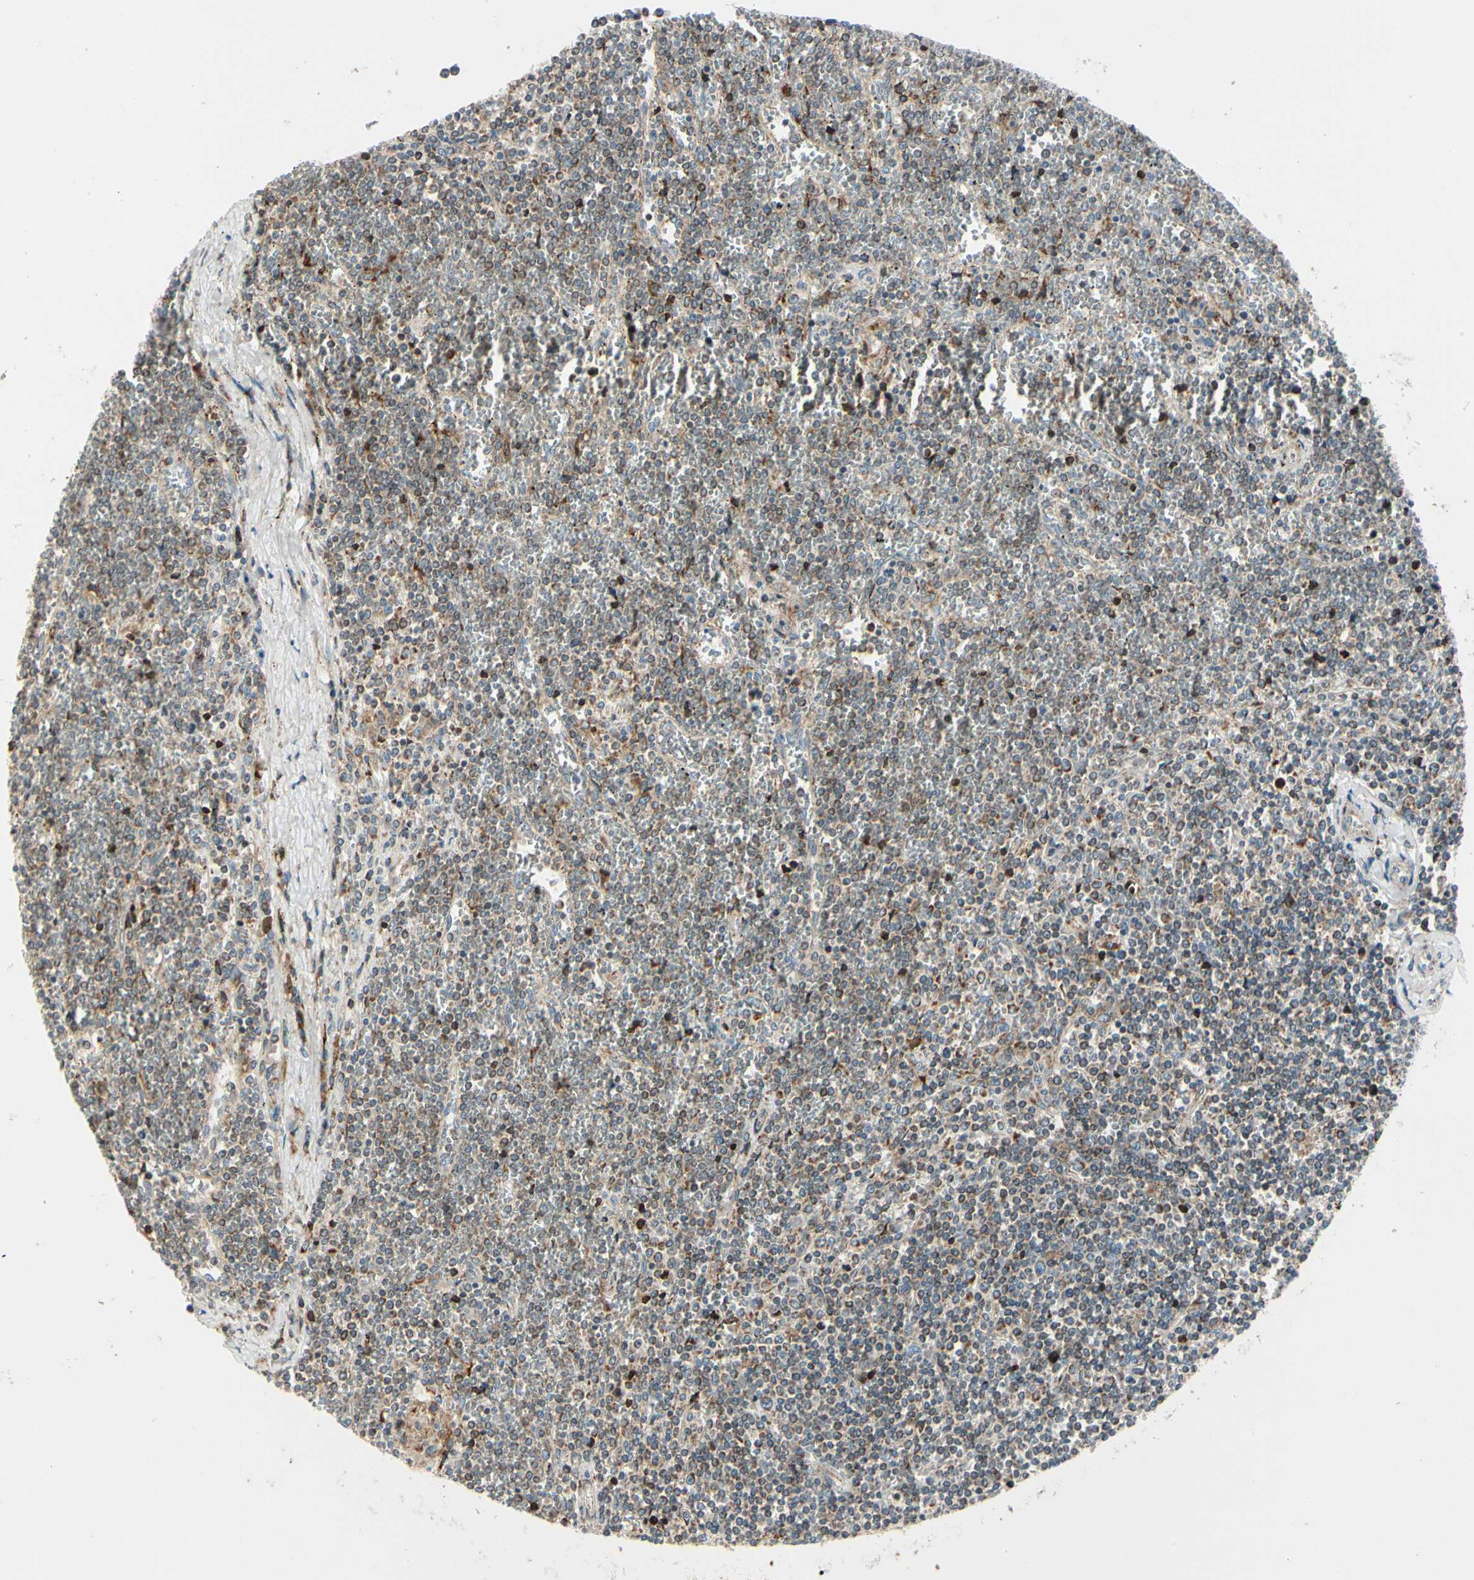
{"staining": {"intensity": "moderate", "quantity": ">75%", "location": "cytoplasmic/membranous"}, "tissue": "lymphoma", "cell_type": "Tumor cells", "image_type": "cancer", "snomed": [{"axis": "morphology", "description": "Malignant lymphoma, non-Hodgkin's type, Low grade"}, {"axis": "topography", "description": "Spleen"}], "caption": "Immunohistochemical staining of malignant lymphoma, non-Hodgkin's type (low-grade) shows moderate cytoplasmic/membranous protein positivity in about >75% of tumor cells.", "gene": "MRPL9", "patient": {"sex": "female", "age": 19}}